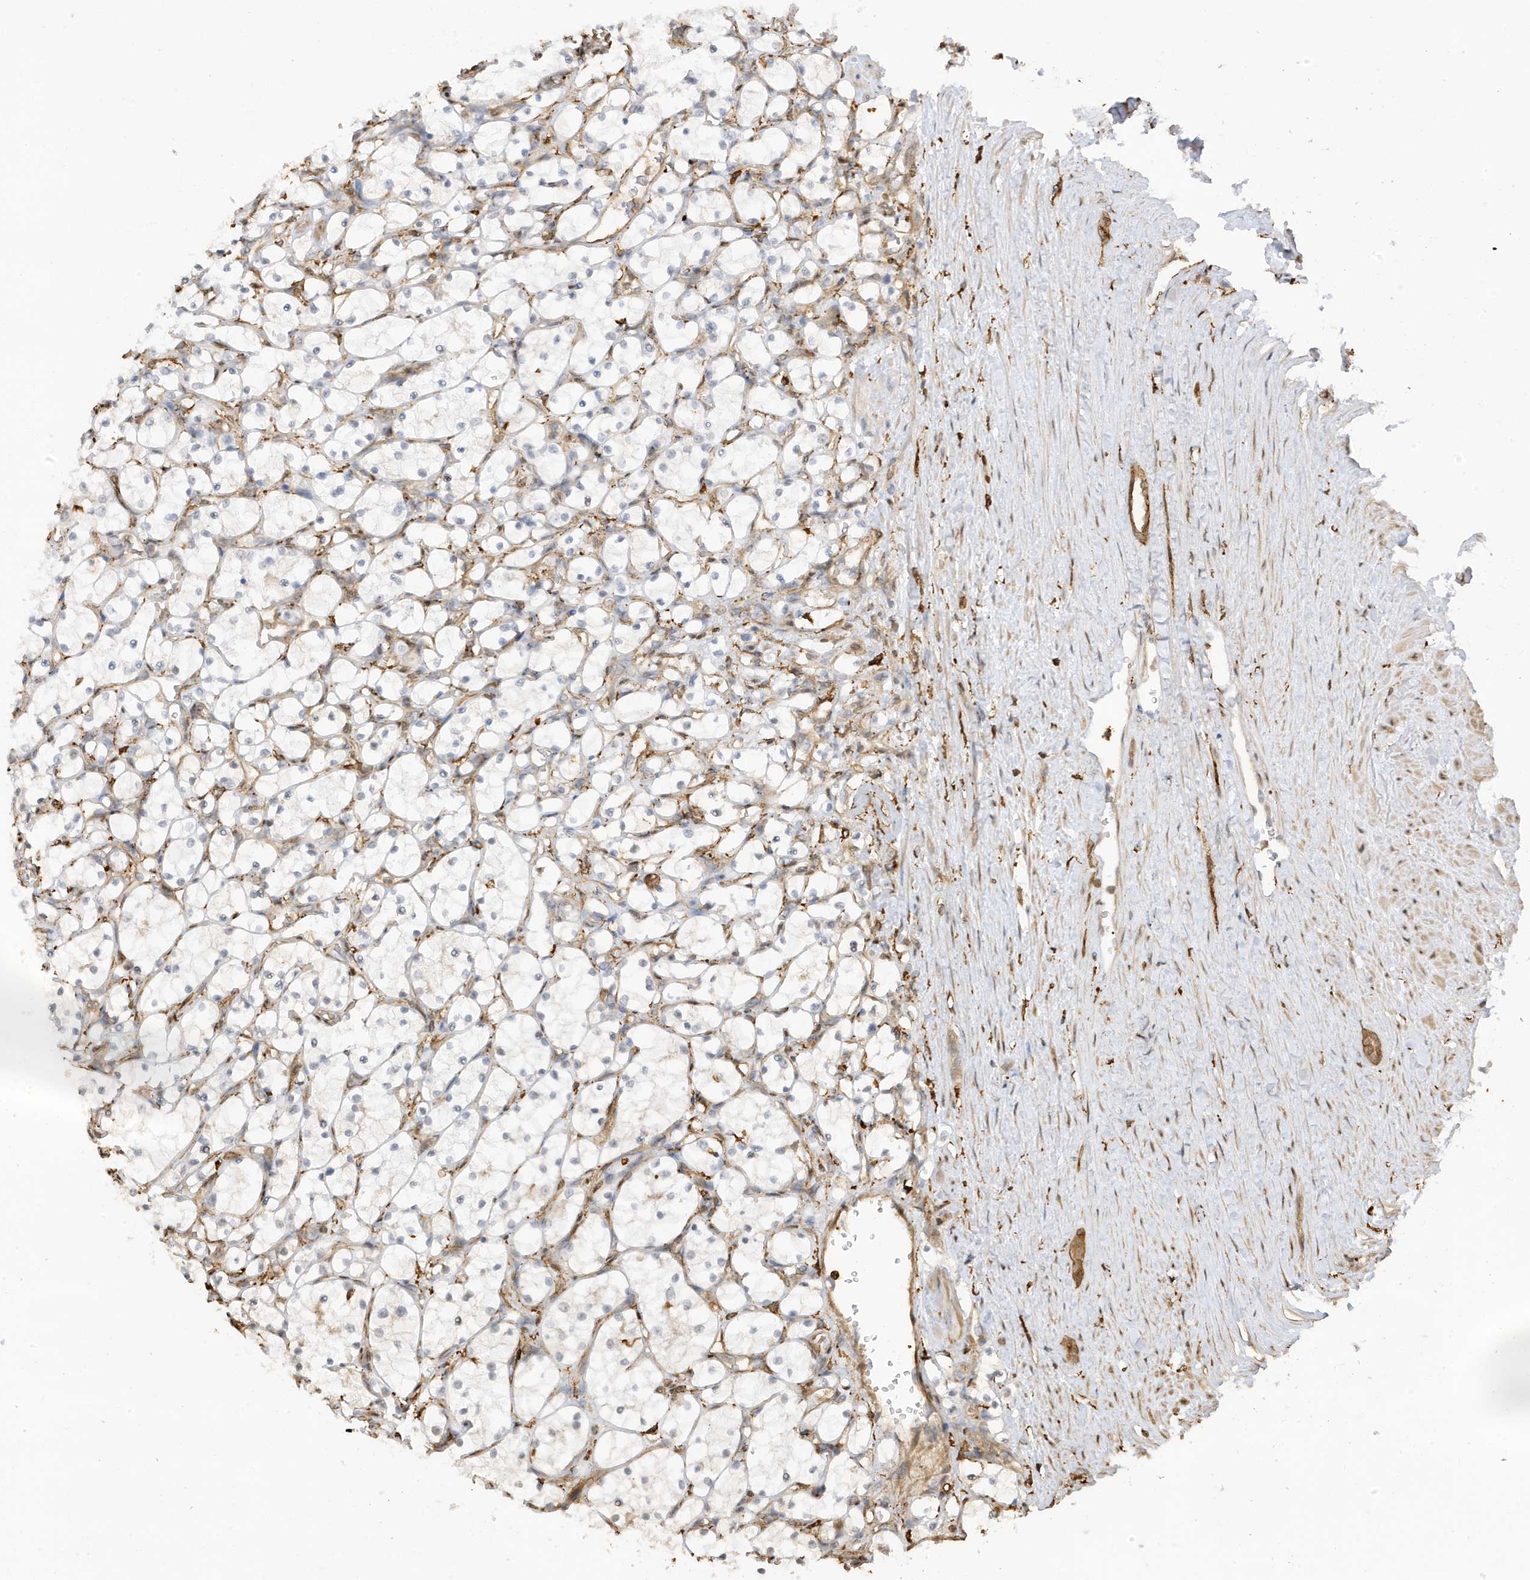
{"staining": {"intensity": "negative", "quantity": "none", "location": "none"}, "tissue": "renal cancer", "cell_type": "Tumor cells", "image_type": "cancer", "snomed": [{"axis": "morphology", "description": "Adenocarcinoma, NOS"}, {"axis": "topography", "description": "Kidney"}], "caption": "A high-resolution photomicrograph shows immunohistochemistry (IHC) staining of renal cancer (adenocarcinoma), which displays no significant expression in tumor cells.", "gene": "PHACTR2", "patient": {"sex": "female", "age": 69}}